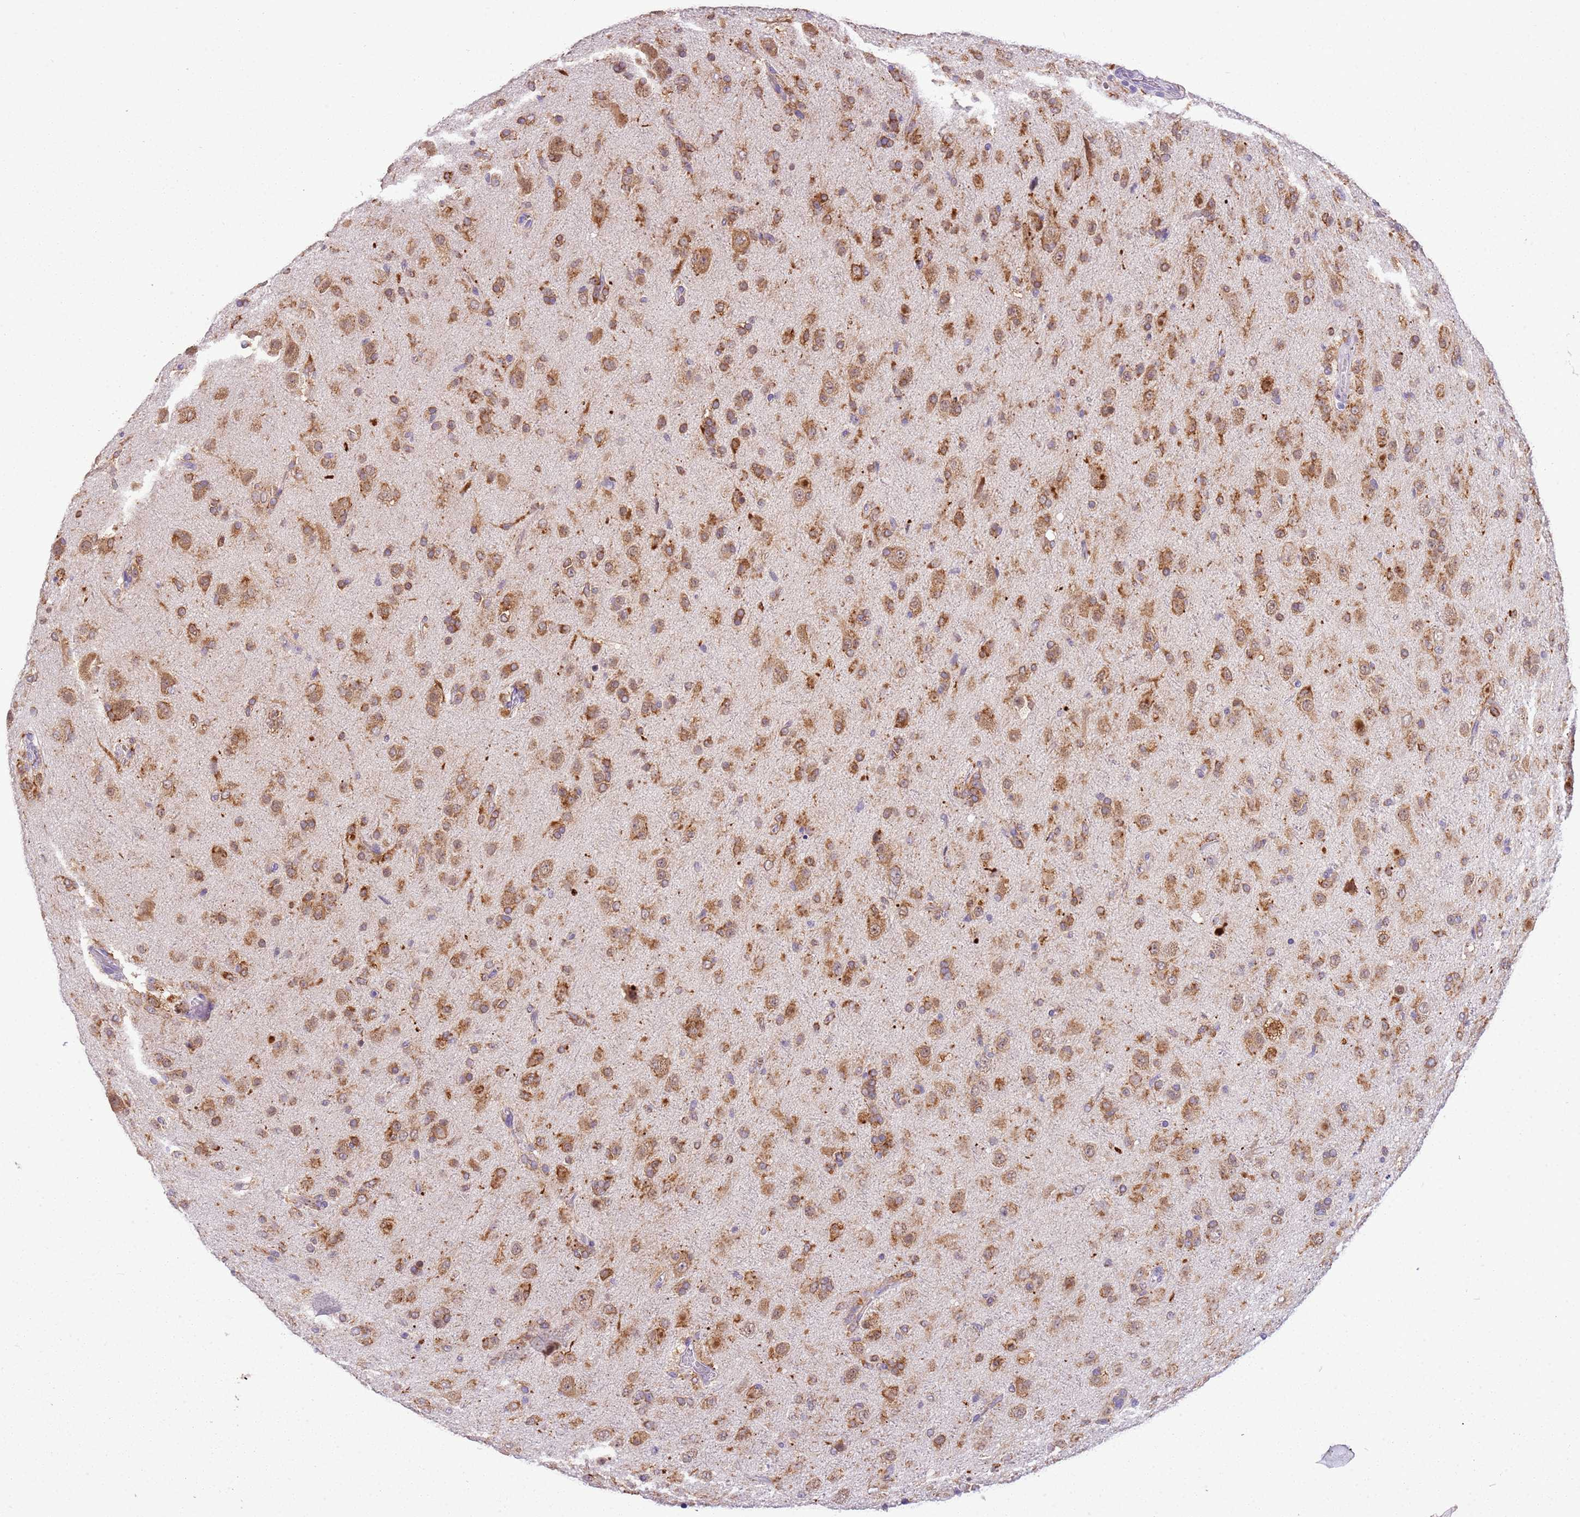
{"staining": {"intensity": "moderate", "quantity": ">75%", "location": "cytoplasmic/membranous"}, "tissue": "glioma", "cell_type": "Tumor cells", "image_type": "cancer", "snomed": [{"axis": "morphology", "description": "Glioma, malignant, Low grade"}, {"axis": "topography", "description": "Brain"}], "caption": "Immunohistochemistry (IHC) micrograph of glioma stained for a protein (brown), which demonstrates medium levels of moderate cytoplasmic/membranous expression in approximately >75% of tumor cells.", "gene": "FAM120C", "patient": {"sex": "male", "age": 65}}